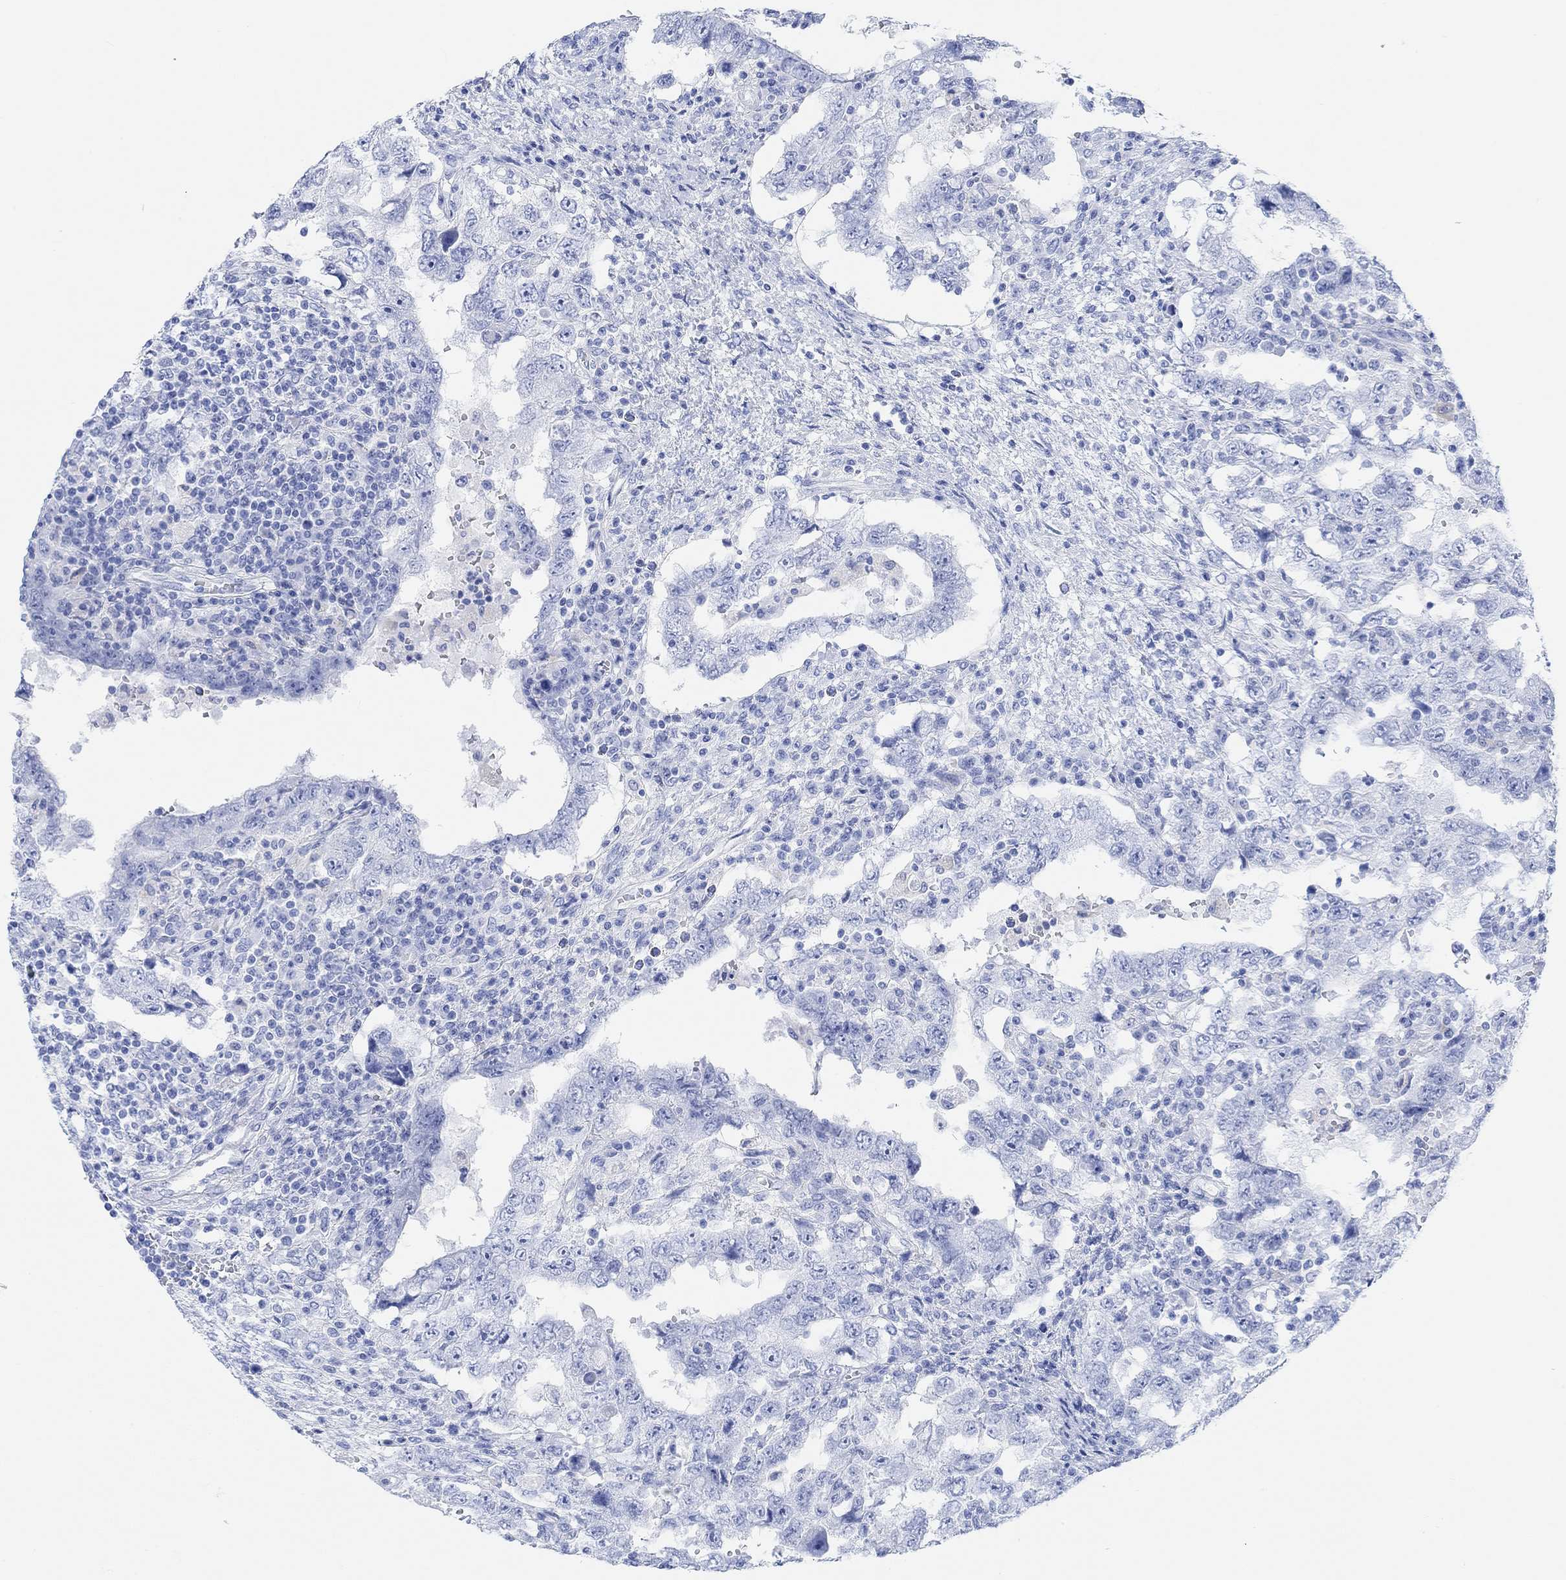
{"staining": {"intensity": "negative", "quantity": "none", "location": "none"}, "tissue": "testis cancer", "cell_type": "Tumor cells", "image_type": "cancer", "snomed": [{"axis": "morphology", "description": "Carcinoma, Embryonal, NOS"}, {"axis": "topography", "description": "Testis"}], "caption": "Testis cancer stained for a protein using immunohistochemistry displays no staining tumor cells.", "gene": "ANKRD33", "patient": {"sex": "male", "age": 26}}